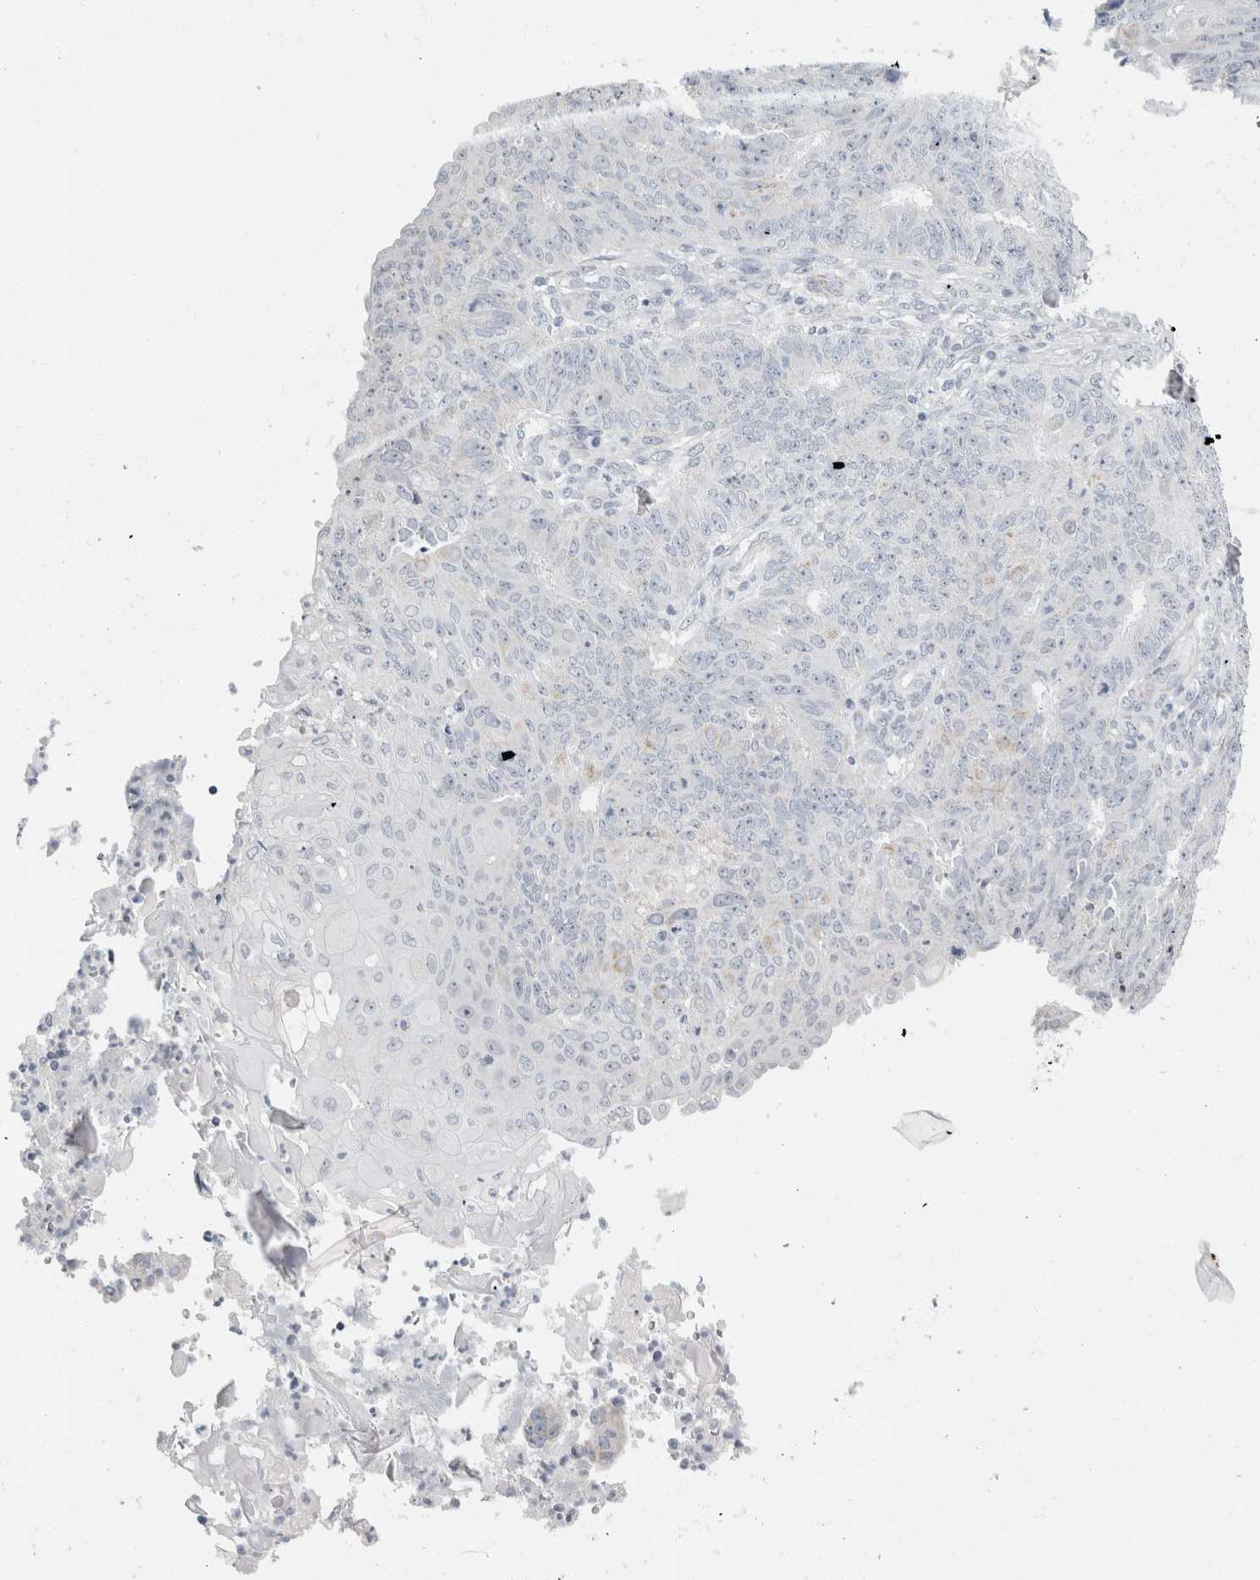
{"staining": {"intensity": "negative", "quantity": "none", "location": "none"}, "tissue": "endometrial cancer", "cell_type": "Tumor cells", "image_type": "cancer", "snomed": [{"axis": "morphology", "description": "Adenocarcinoma, NOS"}, {"axis": "topography", "description": "Endometrium"}], "caption": "Protein analysis of endometrial cancer (adenocarcinoma) exhibits no significant expression in tumor cells. (Stains: DAB (3,3'-diaminobenzidine) IHC with hematoxylin counter stain, Microscopy: brightfield microscopy at high magnification).", "gene": "FXYD7", "patient": {"sex": "female", "age": 32}}